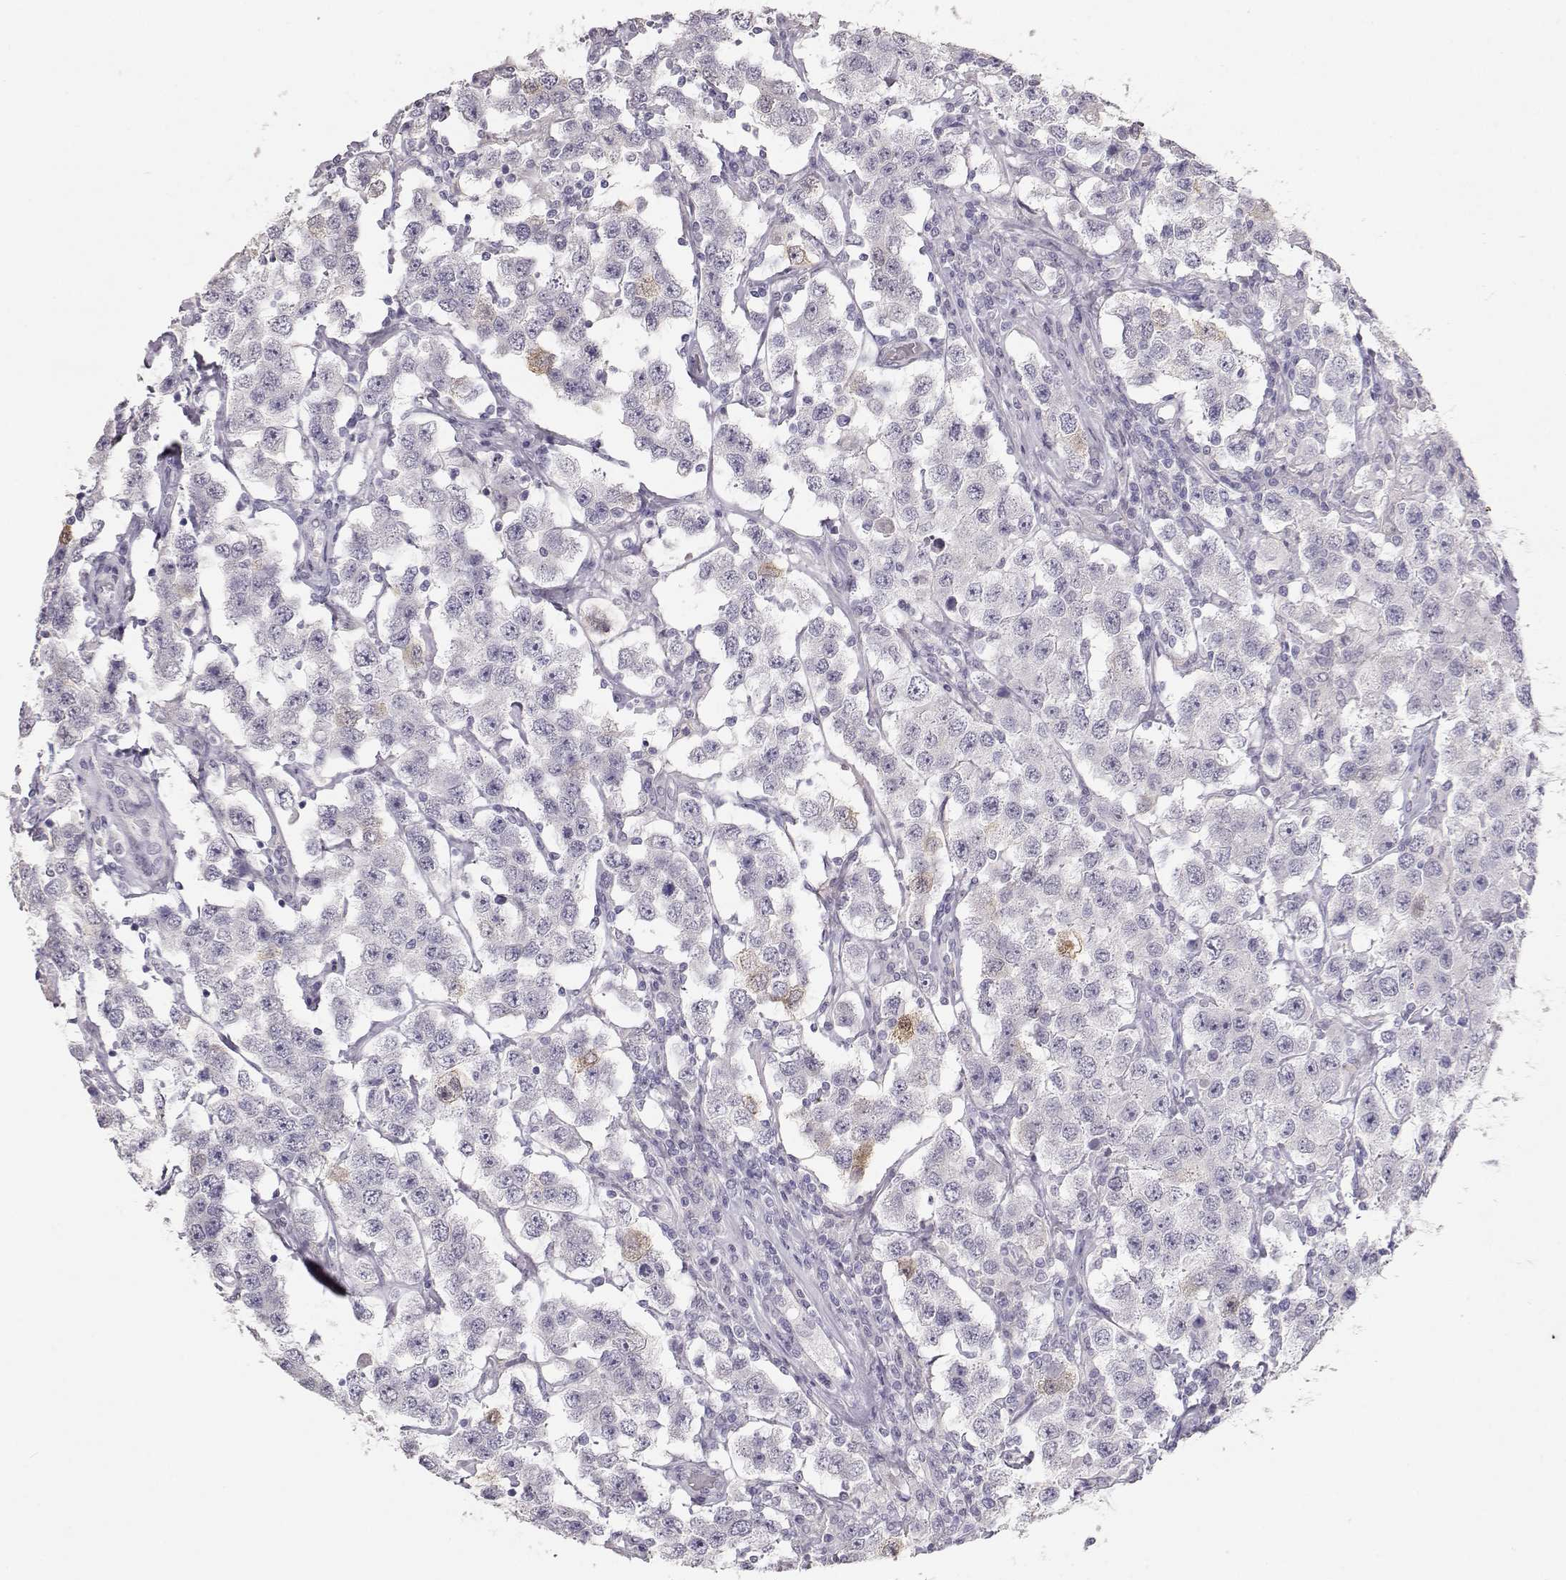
{"staining": {"intensity": "negative", "quantity": "none", "location": "none"}, "tissue": "testis cancer", "cell_type": "Tumor cells", "image_type": "cancer", "snomed": [{"axis": "morphology", "description": "Seminoma, NOS"}, {"axis": "topography", "description": "Testis"}], "caption": "A histopathology image of testis seminoma stained for a protein displays no brown staining in tumor cells.", "gene": "TKTL1", "patient": {"sex": "male", "age": 52}}